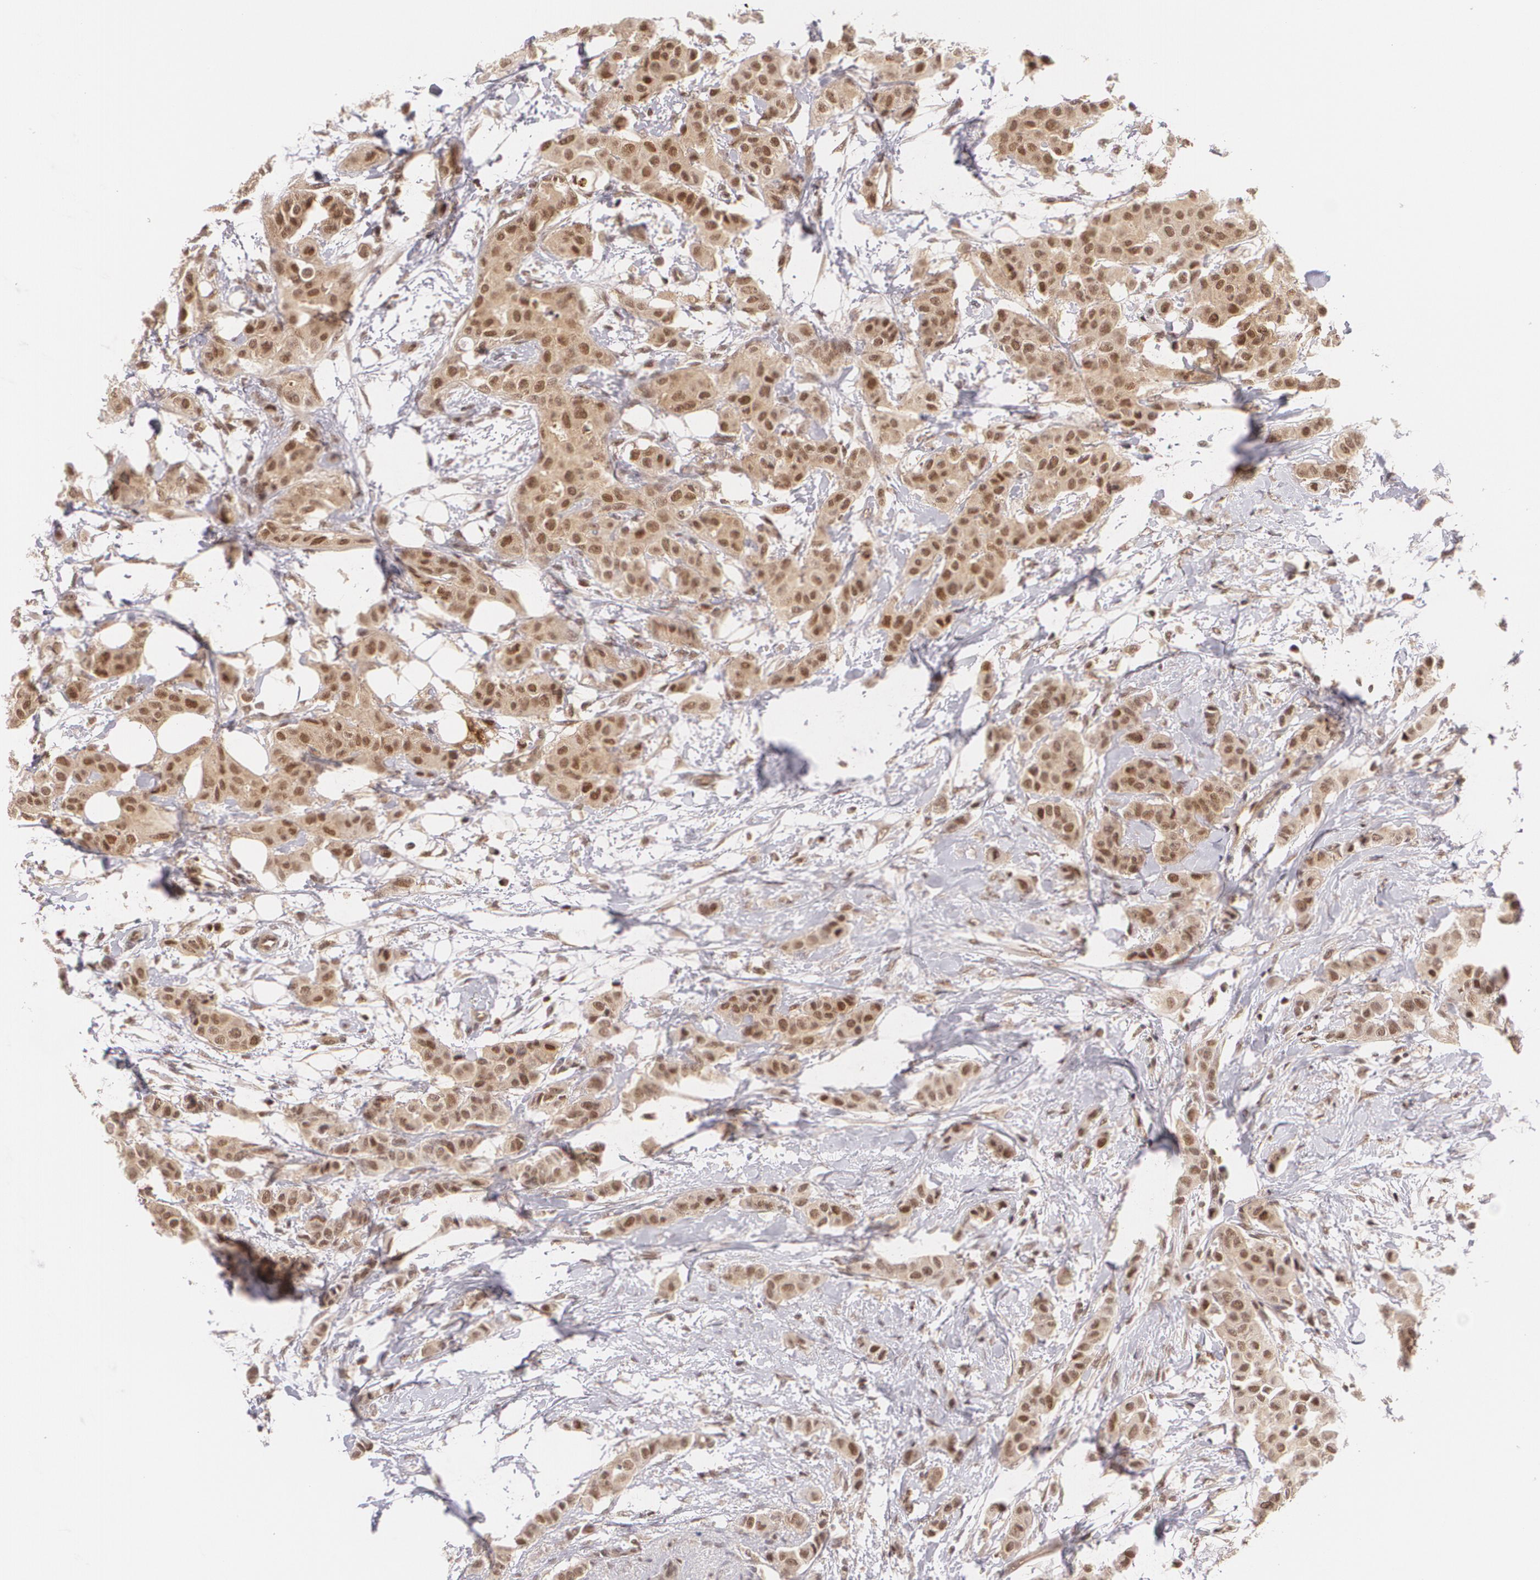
{"staining": {"intensity": "moderate", "quantity": ">75%", "location": "cytoplasmic/membranous,nuclear"}, "tissue": "breast cancer", "cell_type": "Tumor cells", "image_type": "cancer", "snomed": [{"axis": "morphology", "description": "Duct carcinoma"}, {"axis": "topography", "description": "Breast"}], "caption": "A high-resolution histopathology image shows immunohistochemistry staining of intraductal carcinoma (breast), which reveals moderate cytoplasmic/membranous and nuclear staining in about >75% of tumor cells.", "gene": "CUL2", "patient": {"sex": "female", "age": 40}}